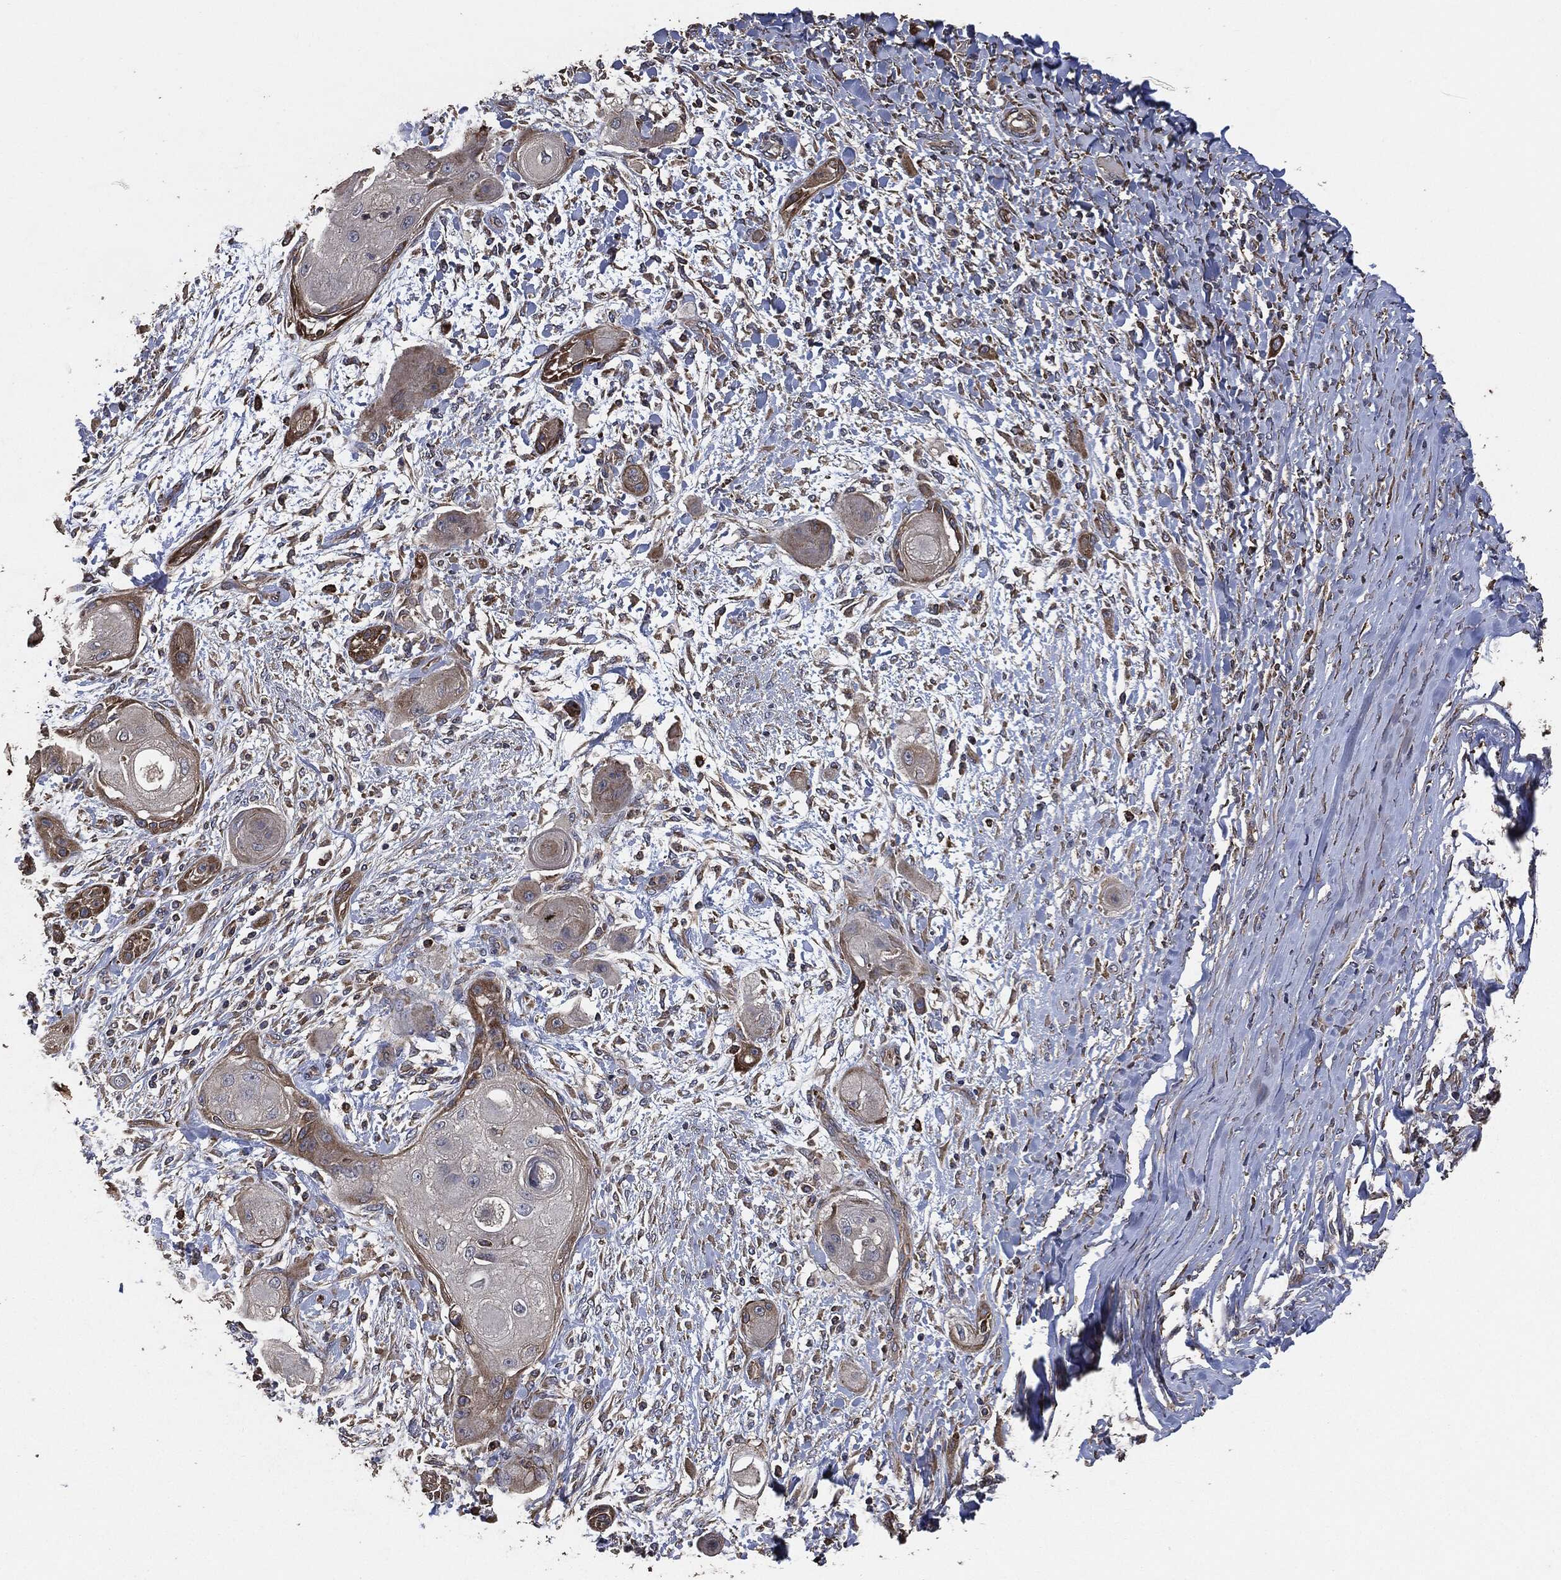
{"staining": {"intensity": "moderate", "quantity": "25%-75%", "location": "cytoplasmic/membranous"}, "tissue": "skin cancer", "cell_type": "Tumor cells", "image_type": "cancer", "snomed": [{"axis": "morphology", "description": "Squamous cell carcinoma, NOS"}, {"axis": "topography", "description": "Skin"}], "caption": "Immunohistochemical staining of human skin squamous cell carcinoma exhibits moderate cytoplasmic/membranous protein positivity in about 25%-75% of tumor cells. The protein is shown in brown color, while the nuclei are stained blue.", "gene": "STK3", "patient": {"sex": "male", "age": 62}}